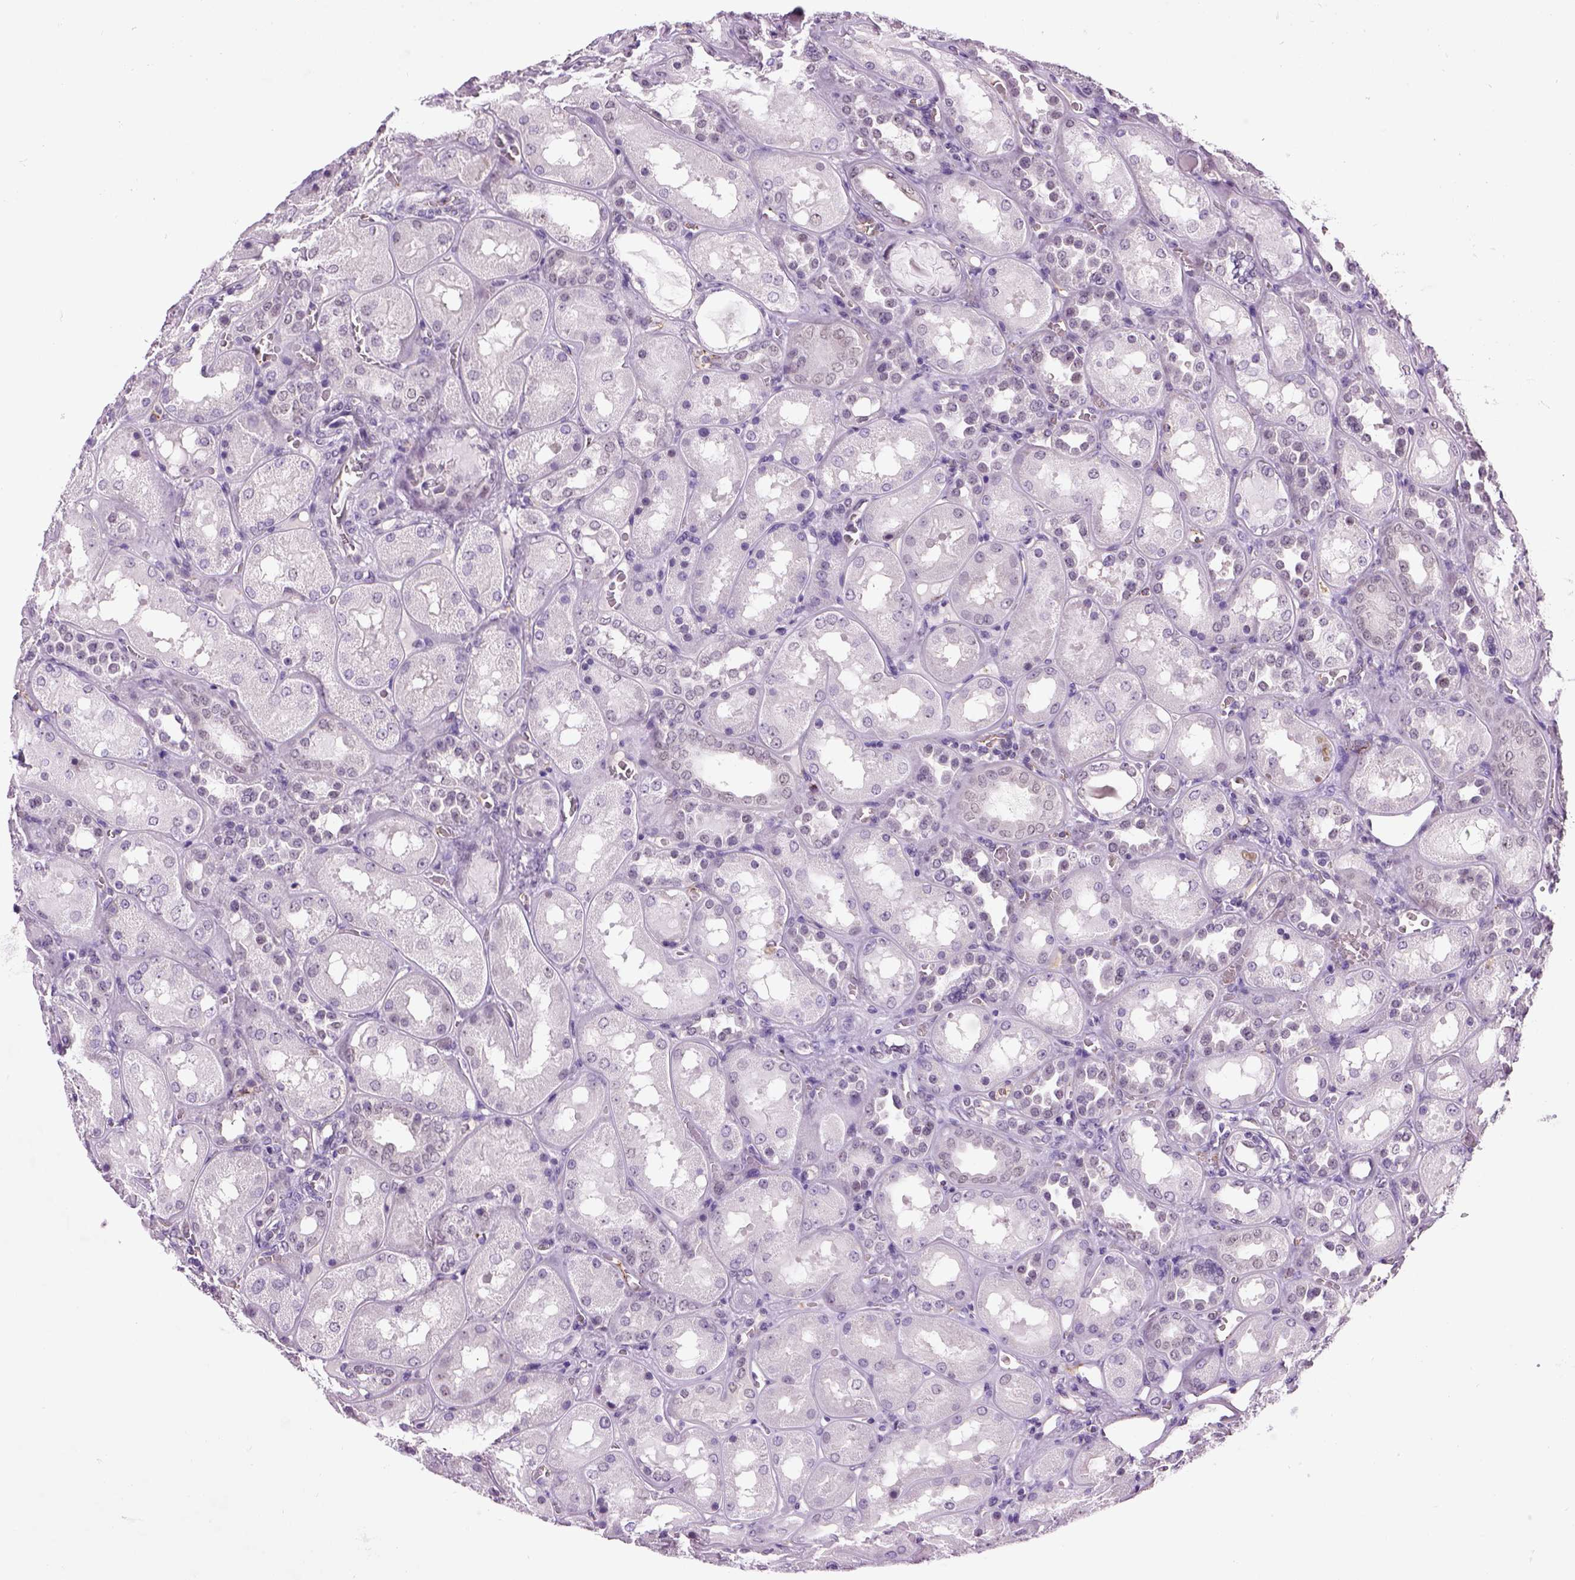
{"staining": {"intensity": "negative", "quantity": "none", "location": "none"}, "tissue": "kidney", "cell_type": "Cells in glomeruli", "image_type": "normal", "snomed": [{"axis": "morphology", "description": "Normal tissue, NOS"}, {"axis": "topography", "description": "Kidney"}], "caption": "DAB (3,3'-diaminobenzidine) immunohistochemical staining of unremarkable human kidney displays no significant positivity in cells in glomeruli.", "gene": "VWF", "patient": {"sex": "male", "age": 73}}